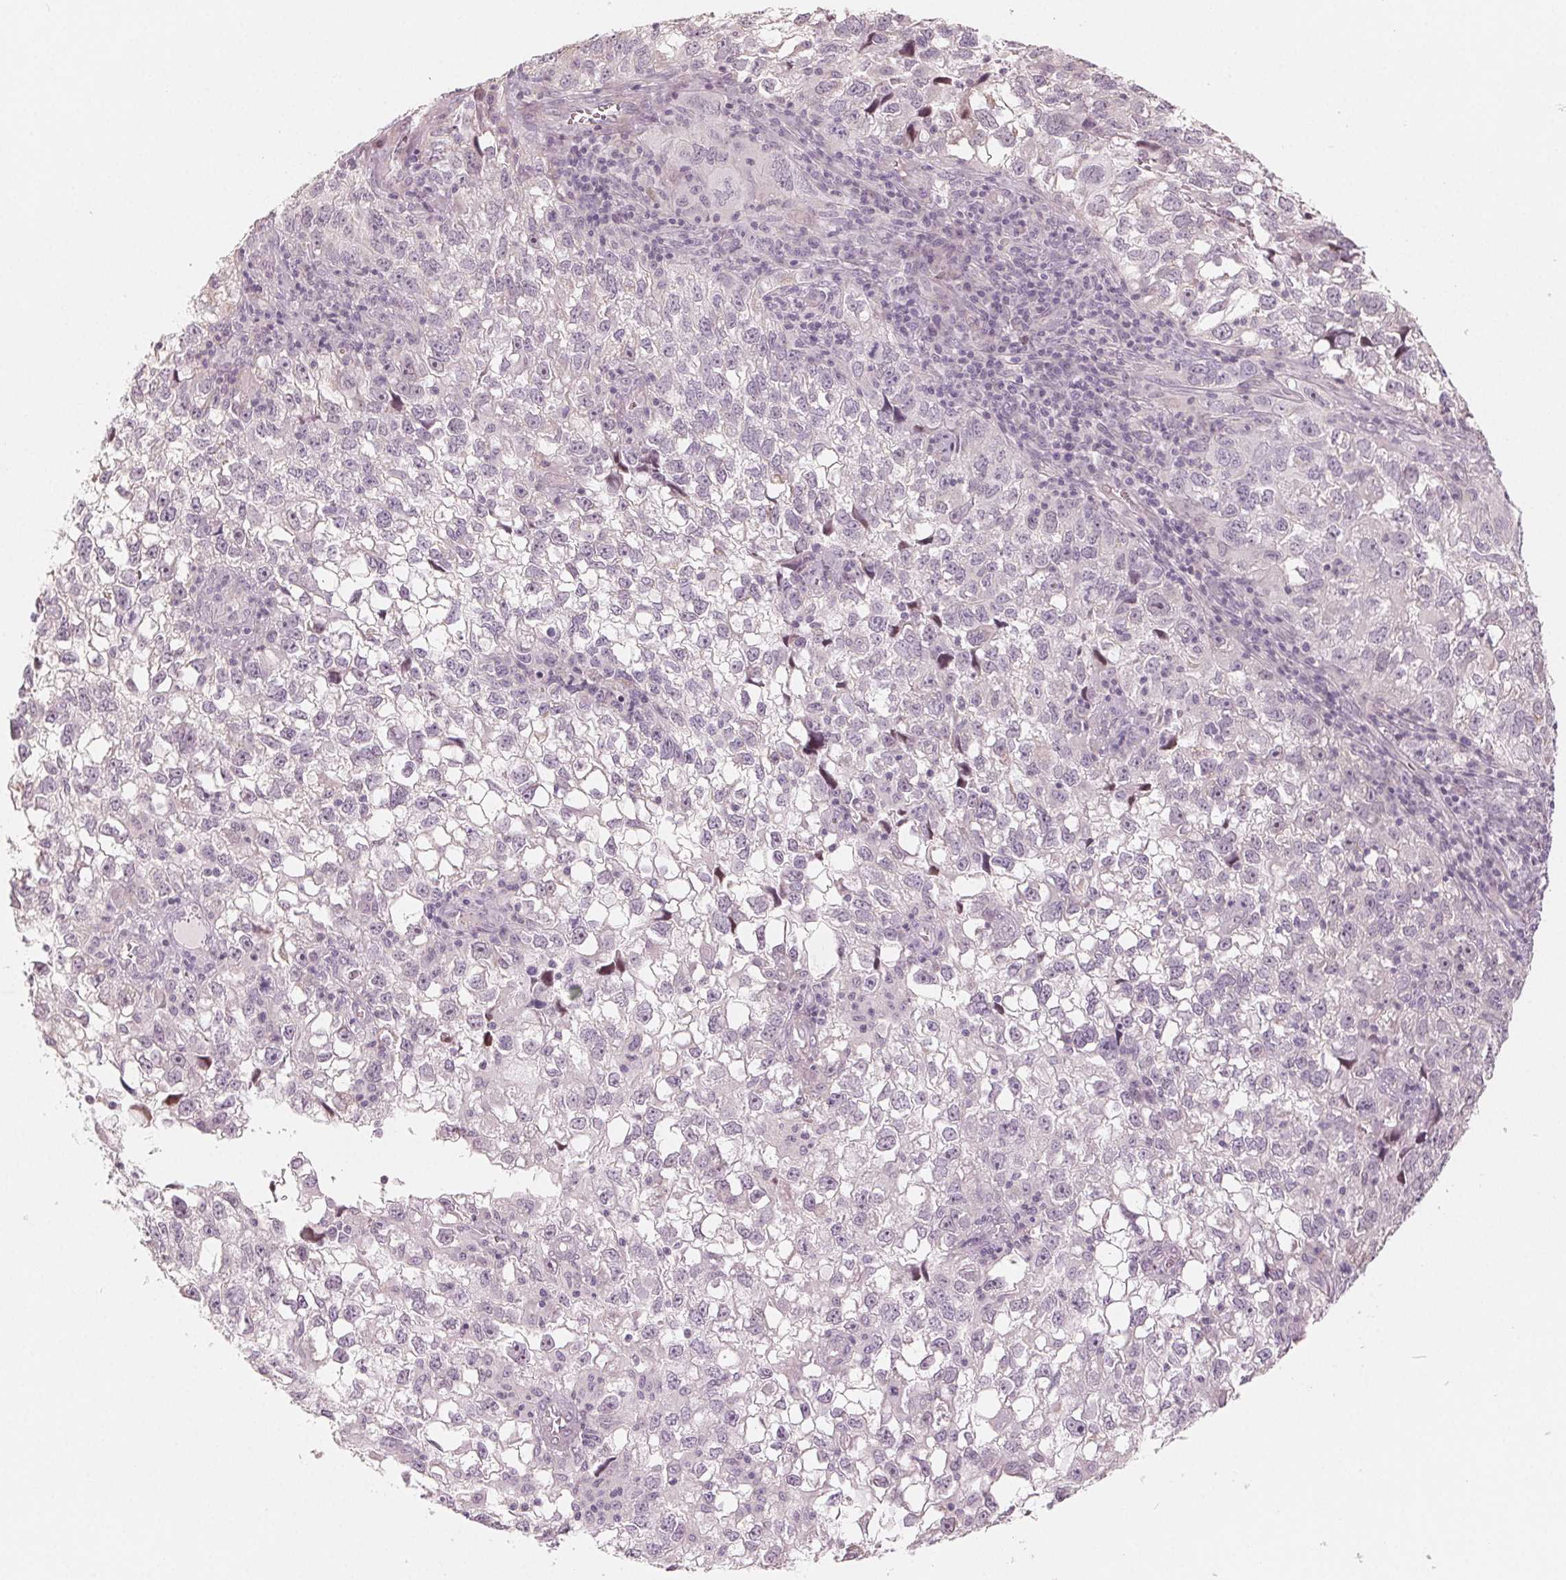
{"staining": {"intensity": "negative", "quantity": "none", "location": "none"}, "tissue": "cervical cancer", "cell_type": "Tumor cells", "image_type": "cancer", "snomed": [{"axis": "morphology", "description": "Squamous cell carcinoma, NOS"}, {"axis": "topography", "description": "Cervix"}], "caption": "The micrograph reveals no staining of tumor cells in squamous cell carcinoma (cervical).", "gene": "ZBBX", "patient": {"sex": "female", "age": 55}}